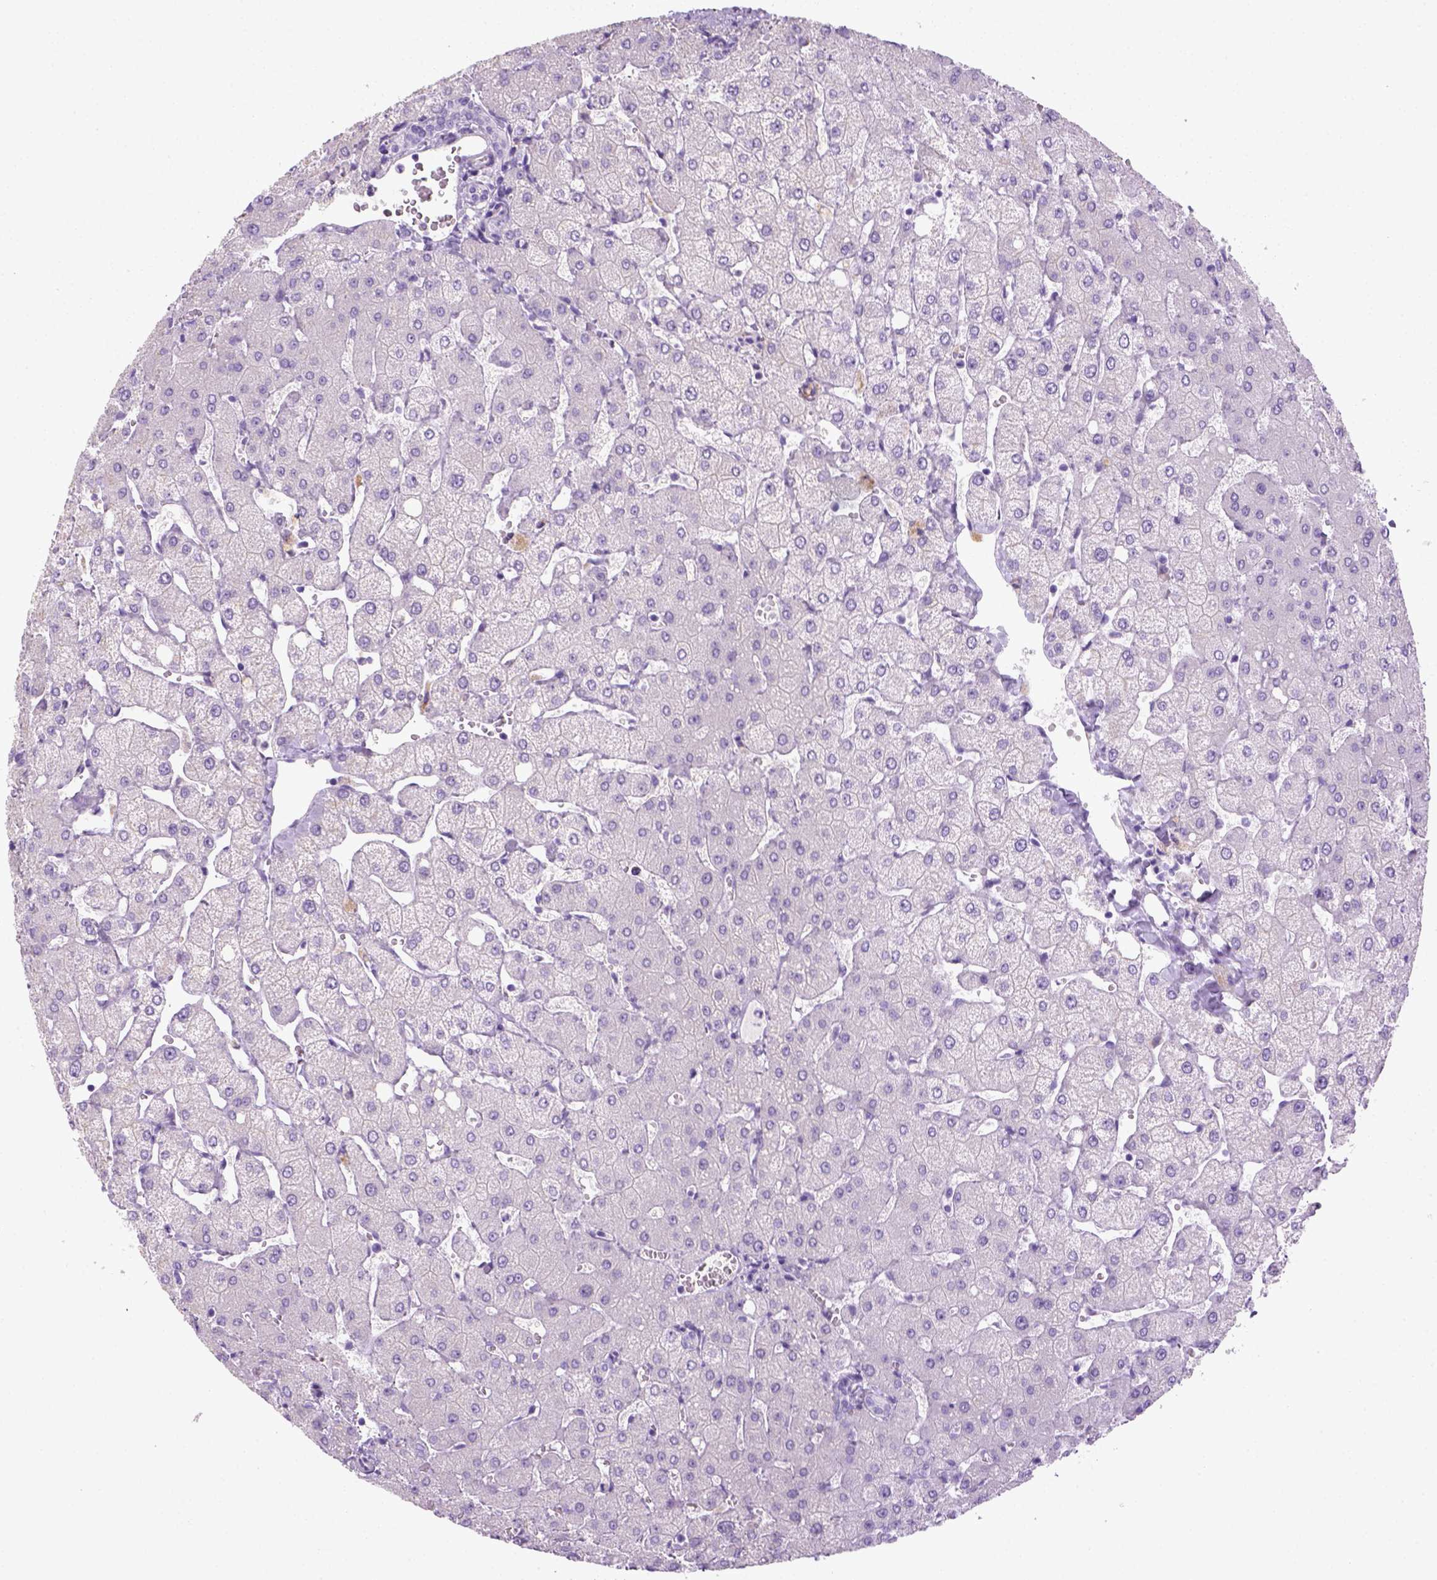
{"staining": {"intensity": "negative", "quantity": "none", "location": "none"}, "tissue": "liver", "cell_type": "Cholangiocytes", "image_type": "normal", "snomed": [{"axis": "morphology", "description": "Normal tissue, NOS"}, {"axis": "topography", "description": "Liver"}], "caption": "Immunohistochemistry image of normal liver: liver stained with DAB exhibits no significant protein staining in cholangiocytes.", "gene": "KRT71", "patient": {"sex": "female", "age": 54}}